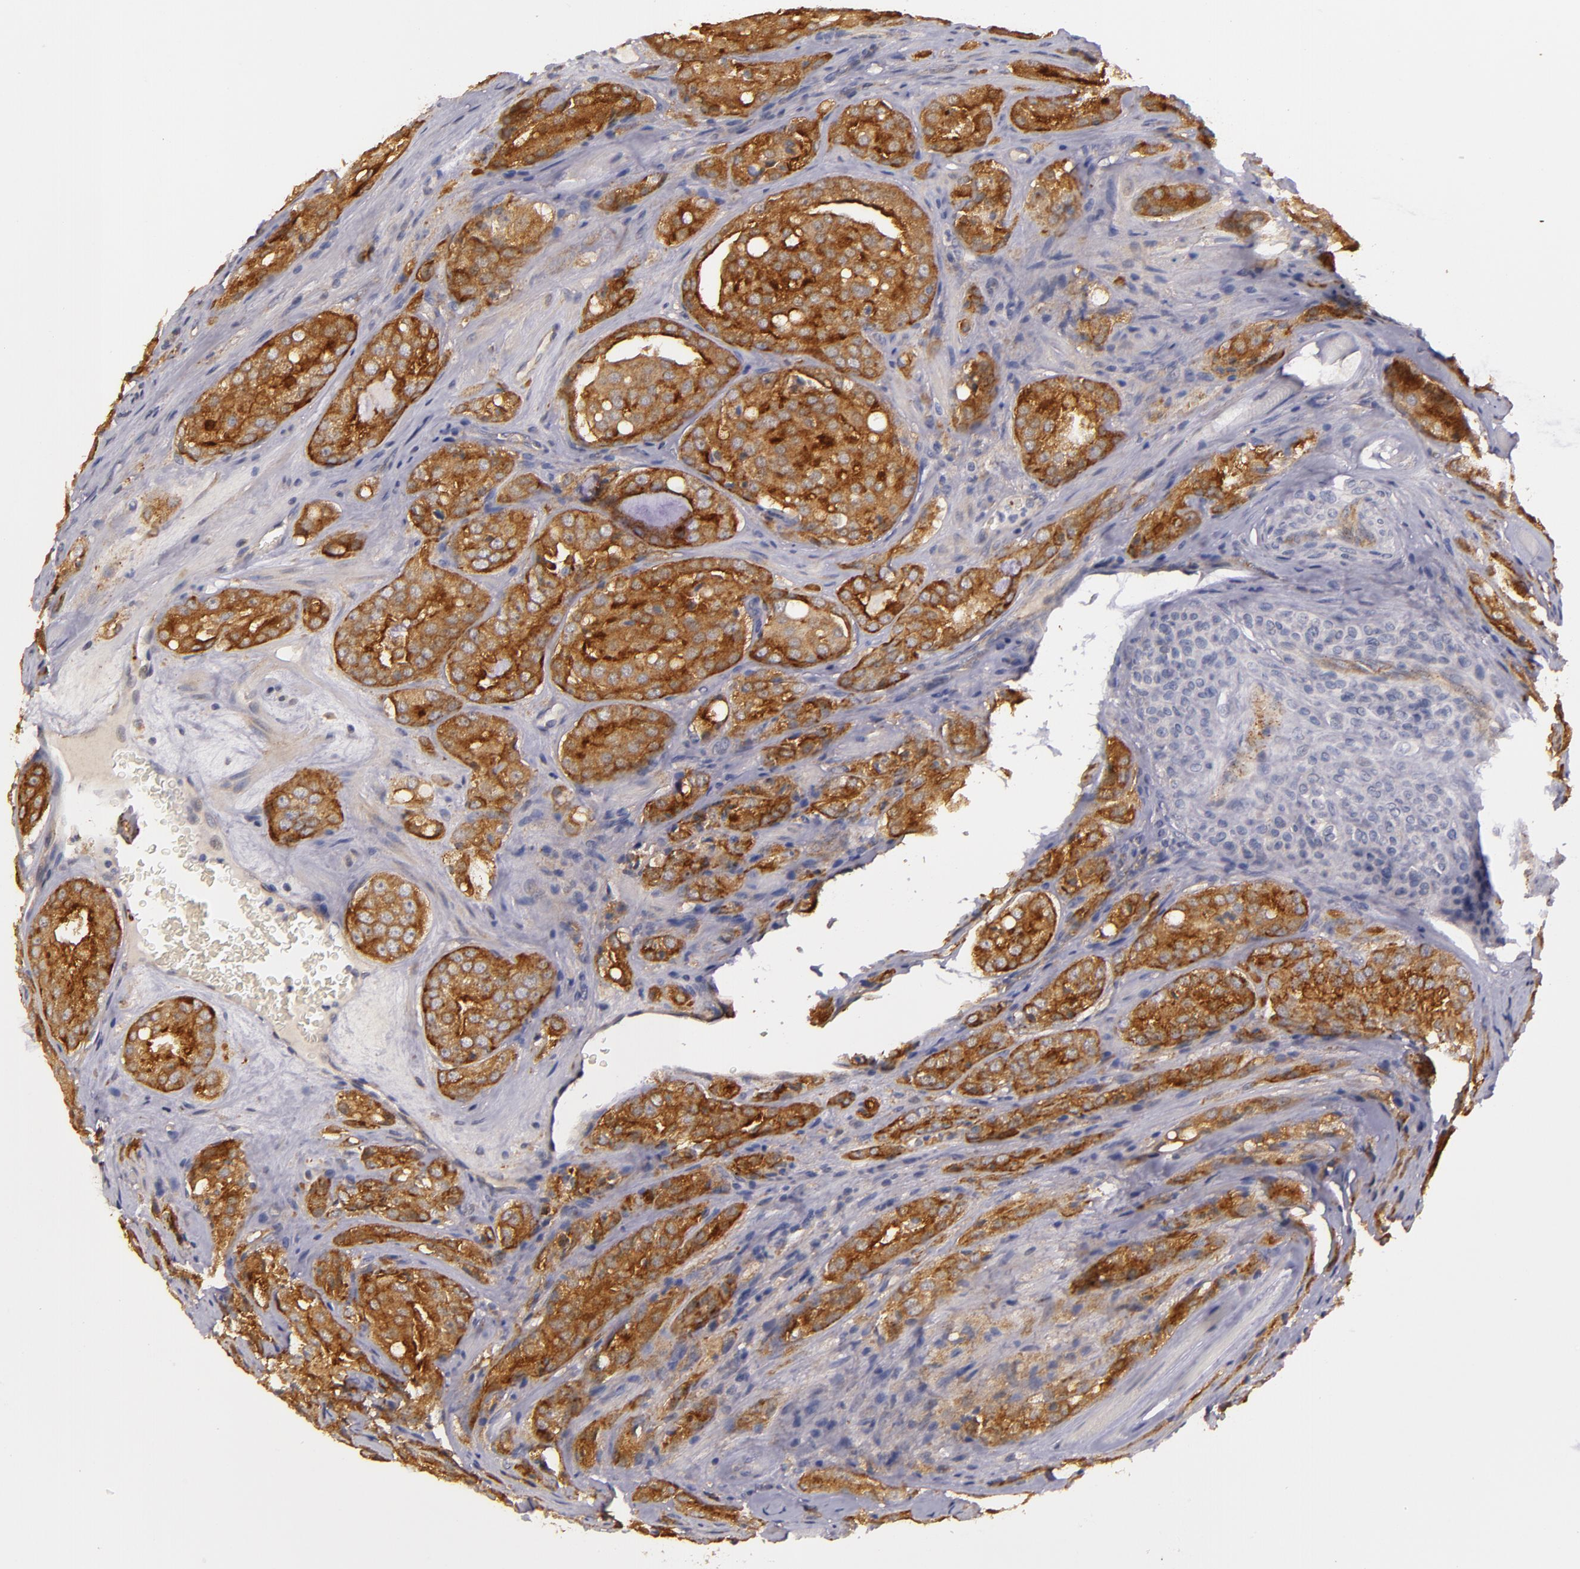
{"staining": {"intensity": "strong", "quantity": ">75%", "location": "cytoplasmic/membranous"}, "tissue": "prostate cancer", "cell_type": "Tumor cells", "image_type": "cancer", "snomed": [{"axis": "morphology", "description": "Adenocarcinoma, Medium grade"}, {"axis": "topography", "description": "Prostate"}], "caption": "IHC image of prostate cancer stained for a protein (brown), which exhibits high levels of strong cytoplasmic/membranous staining in about >75% of tumor cells.", "gene": "SYTL4", "patient": {"sex": "male", "age": 60}}